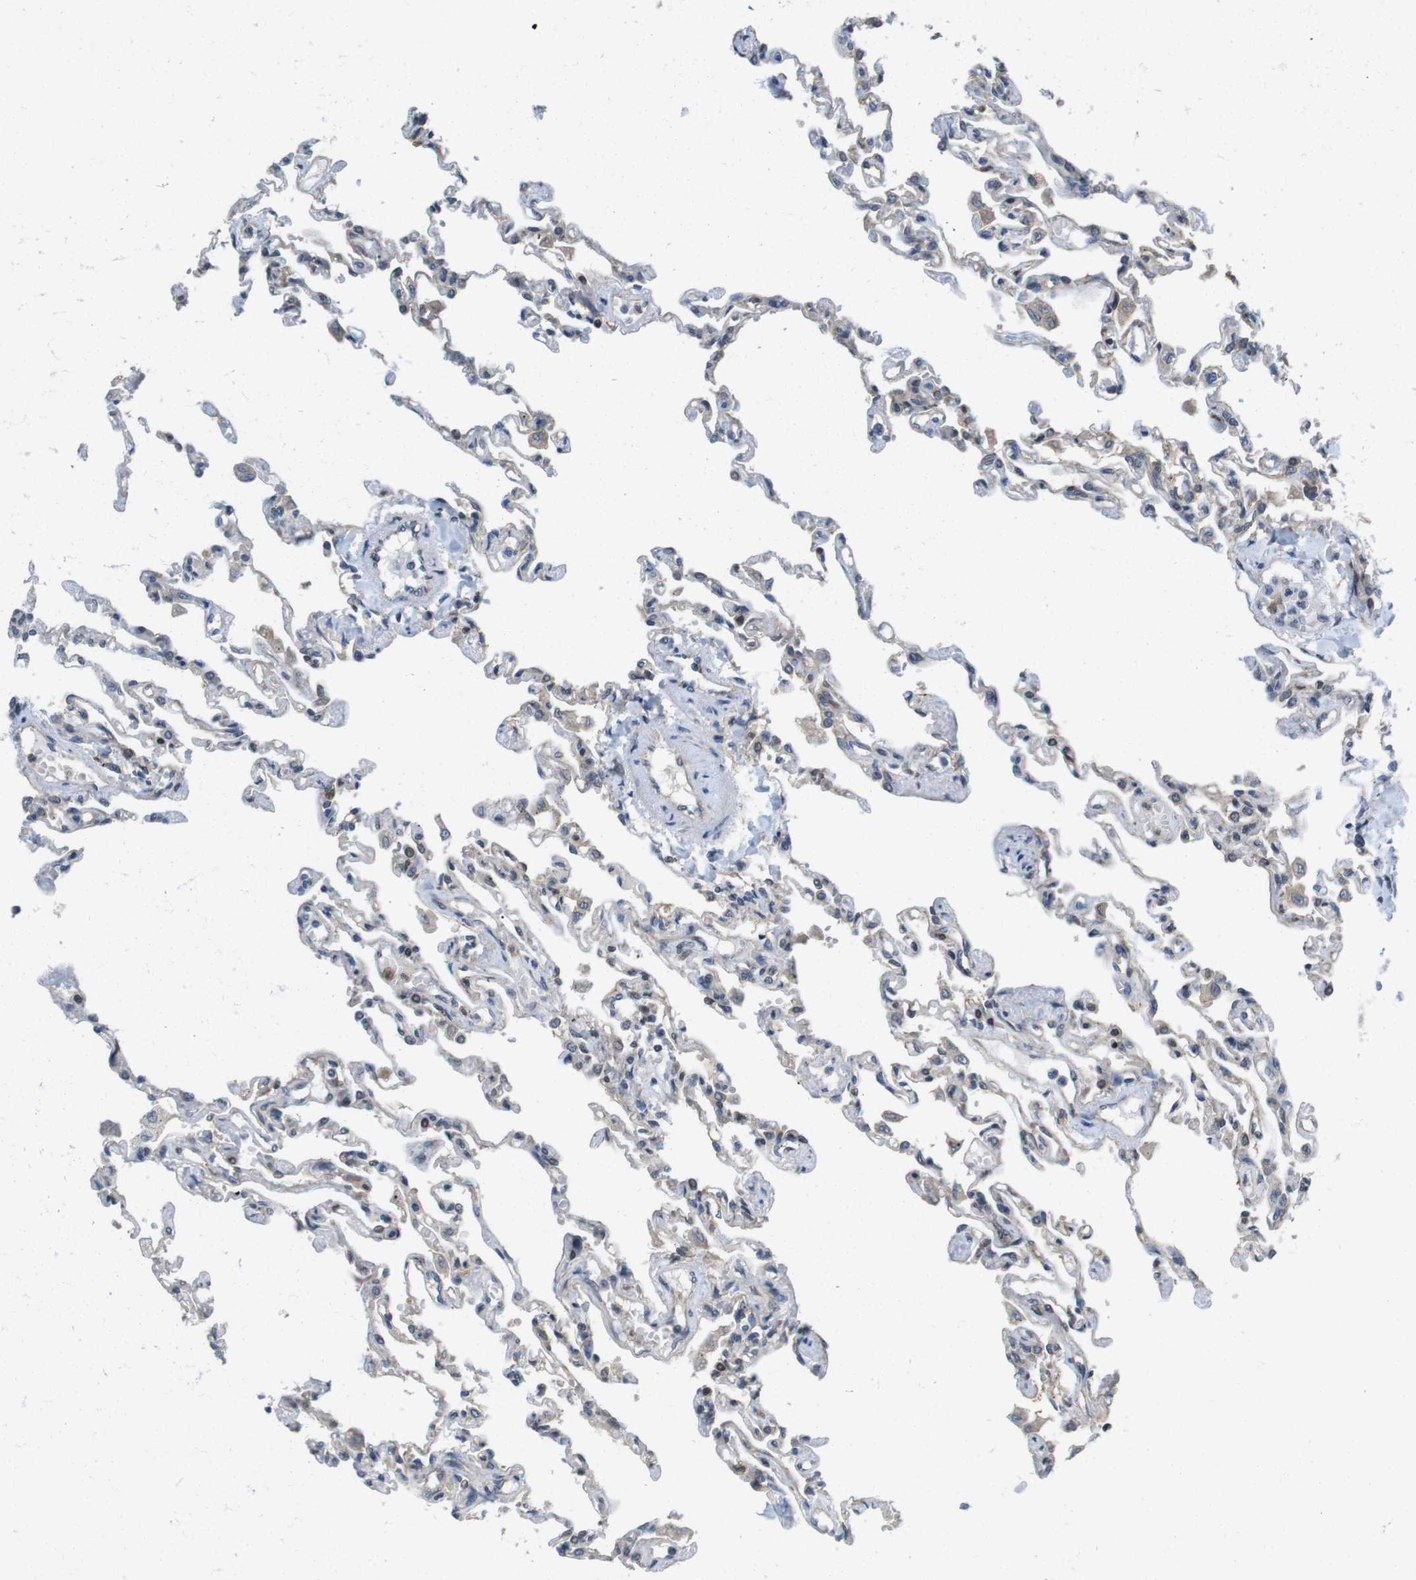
{"staining": {"intensity": "moderate", "quantity": "25%-75%", "location": "cytoplasmic/membranous"}, "tissue": "lung", "cell_type": "Alveolar cells", "image_type": "normal", "snomed": [{"axis": "morphology", "description": "Normal tissue, NOS"}, {"axis": "topography", "description": "Lung"}], "caption": "Immunohistochemistry histopathology image of normal human lung stained for a protein (brown), which exhibits medium levels of moderate cytoplasmic/membranous staining in about 25%-75% of alveolar cells.", "gene": "PCDH10", "patient": {"sex": "male", "age": 21}}